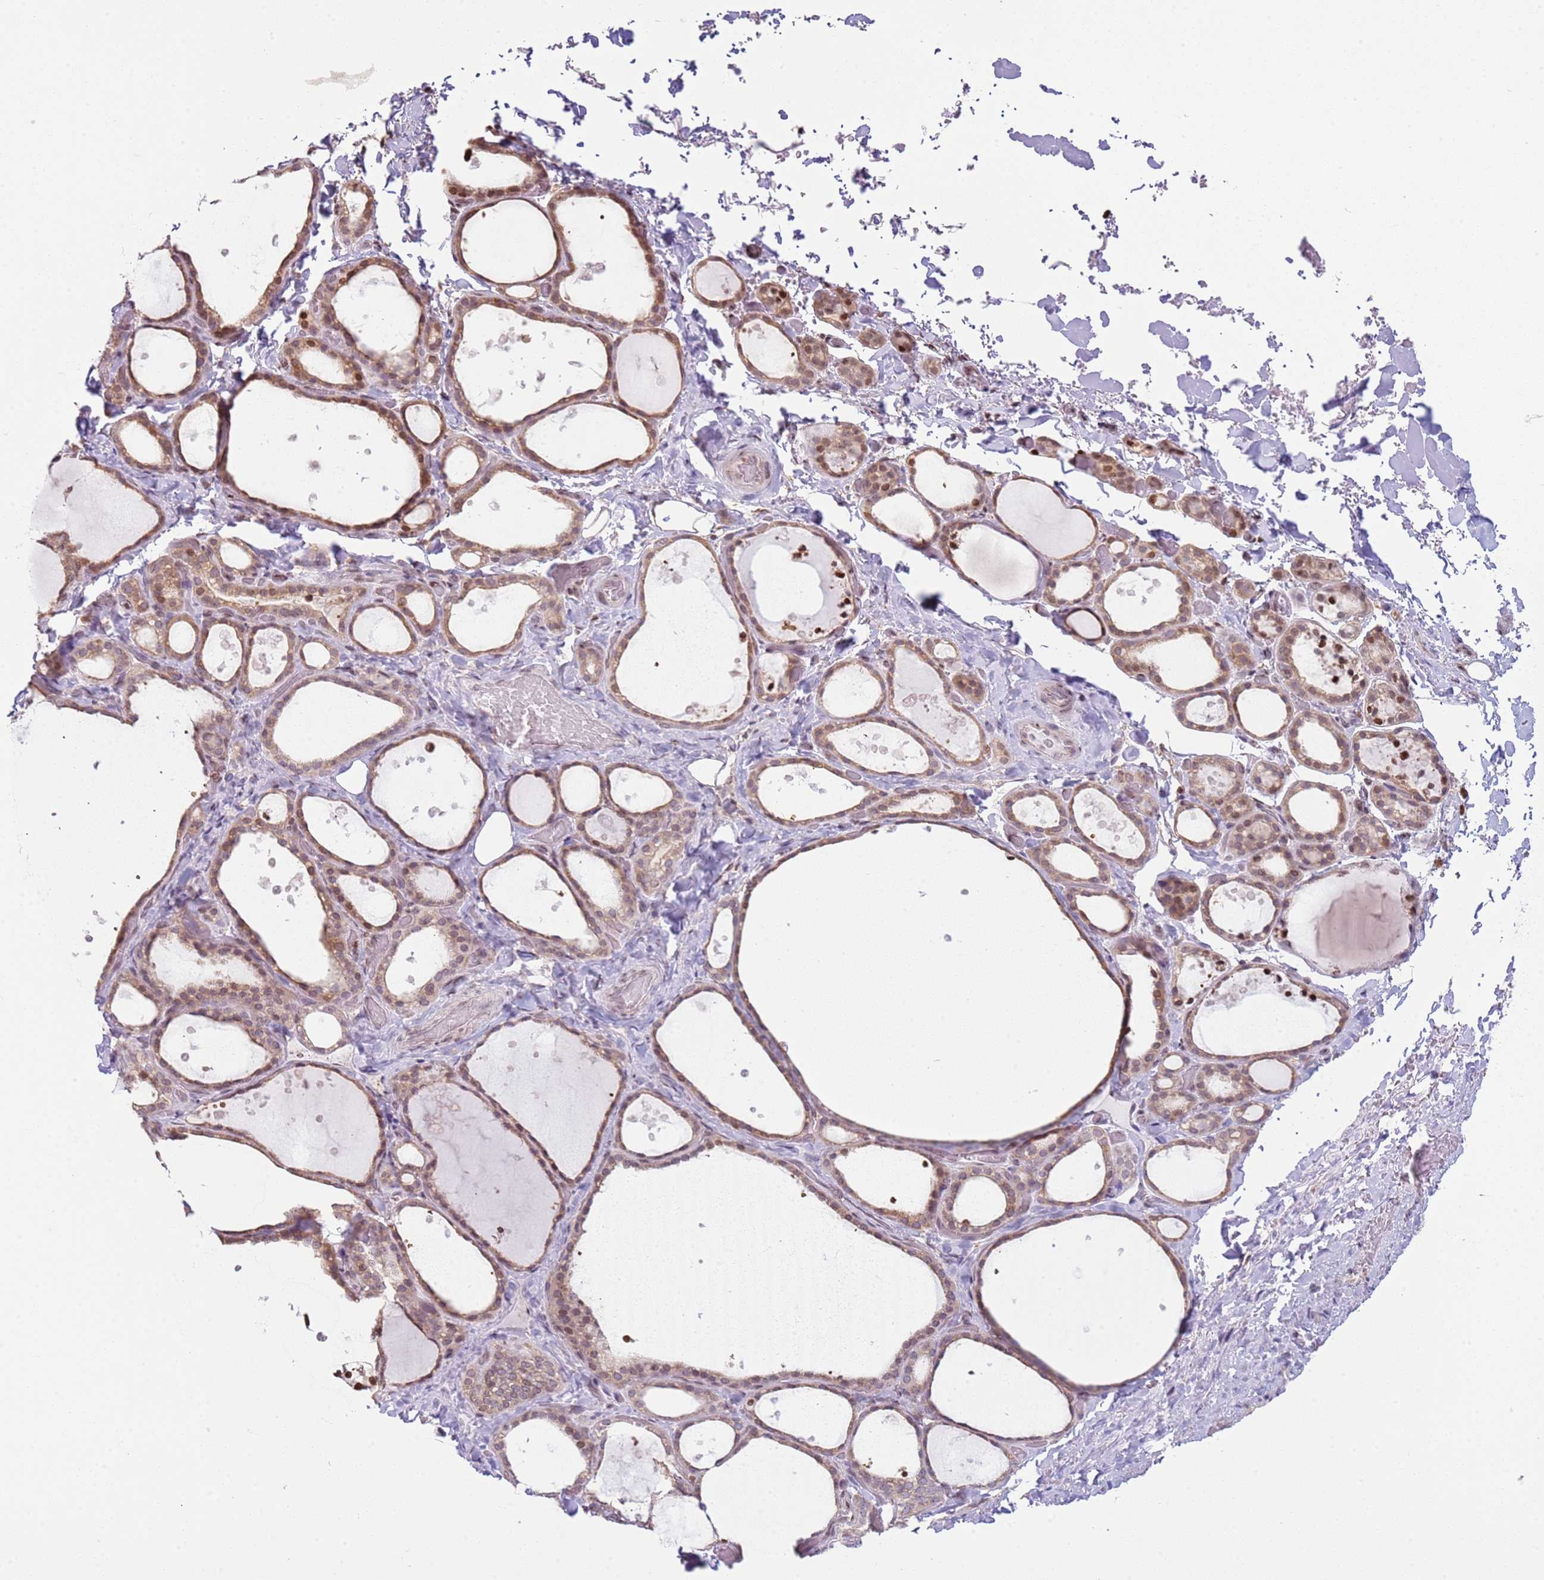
{"staining": {"intensity": "moderate", "quantity": ">75%", "location": "cytoplasmic/membranous"}, "tissue": "thyroid gland", "cell_type": "Glandular cells", "image_type": "normal", "snomed": [{"axis": "morphology", "description": "Normal tissue, NOS"}, {"axis": "topography", "description": "Thyroid gland"}], "caption": "Glandular cells display medium levels of moderate cytoplasmic/membranous positivity in about >75% of cells in unremarkable thyroid gland.", "gene": "SCAF1", "patient": {"sex": "female", "age": 44}}